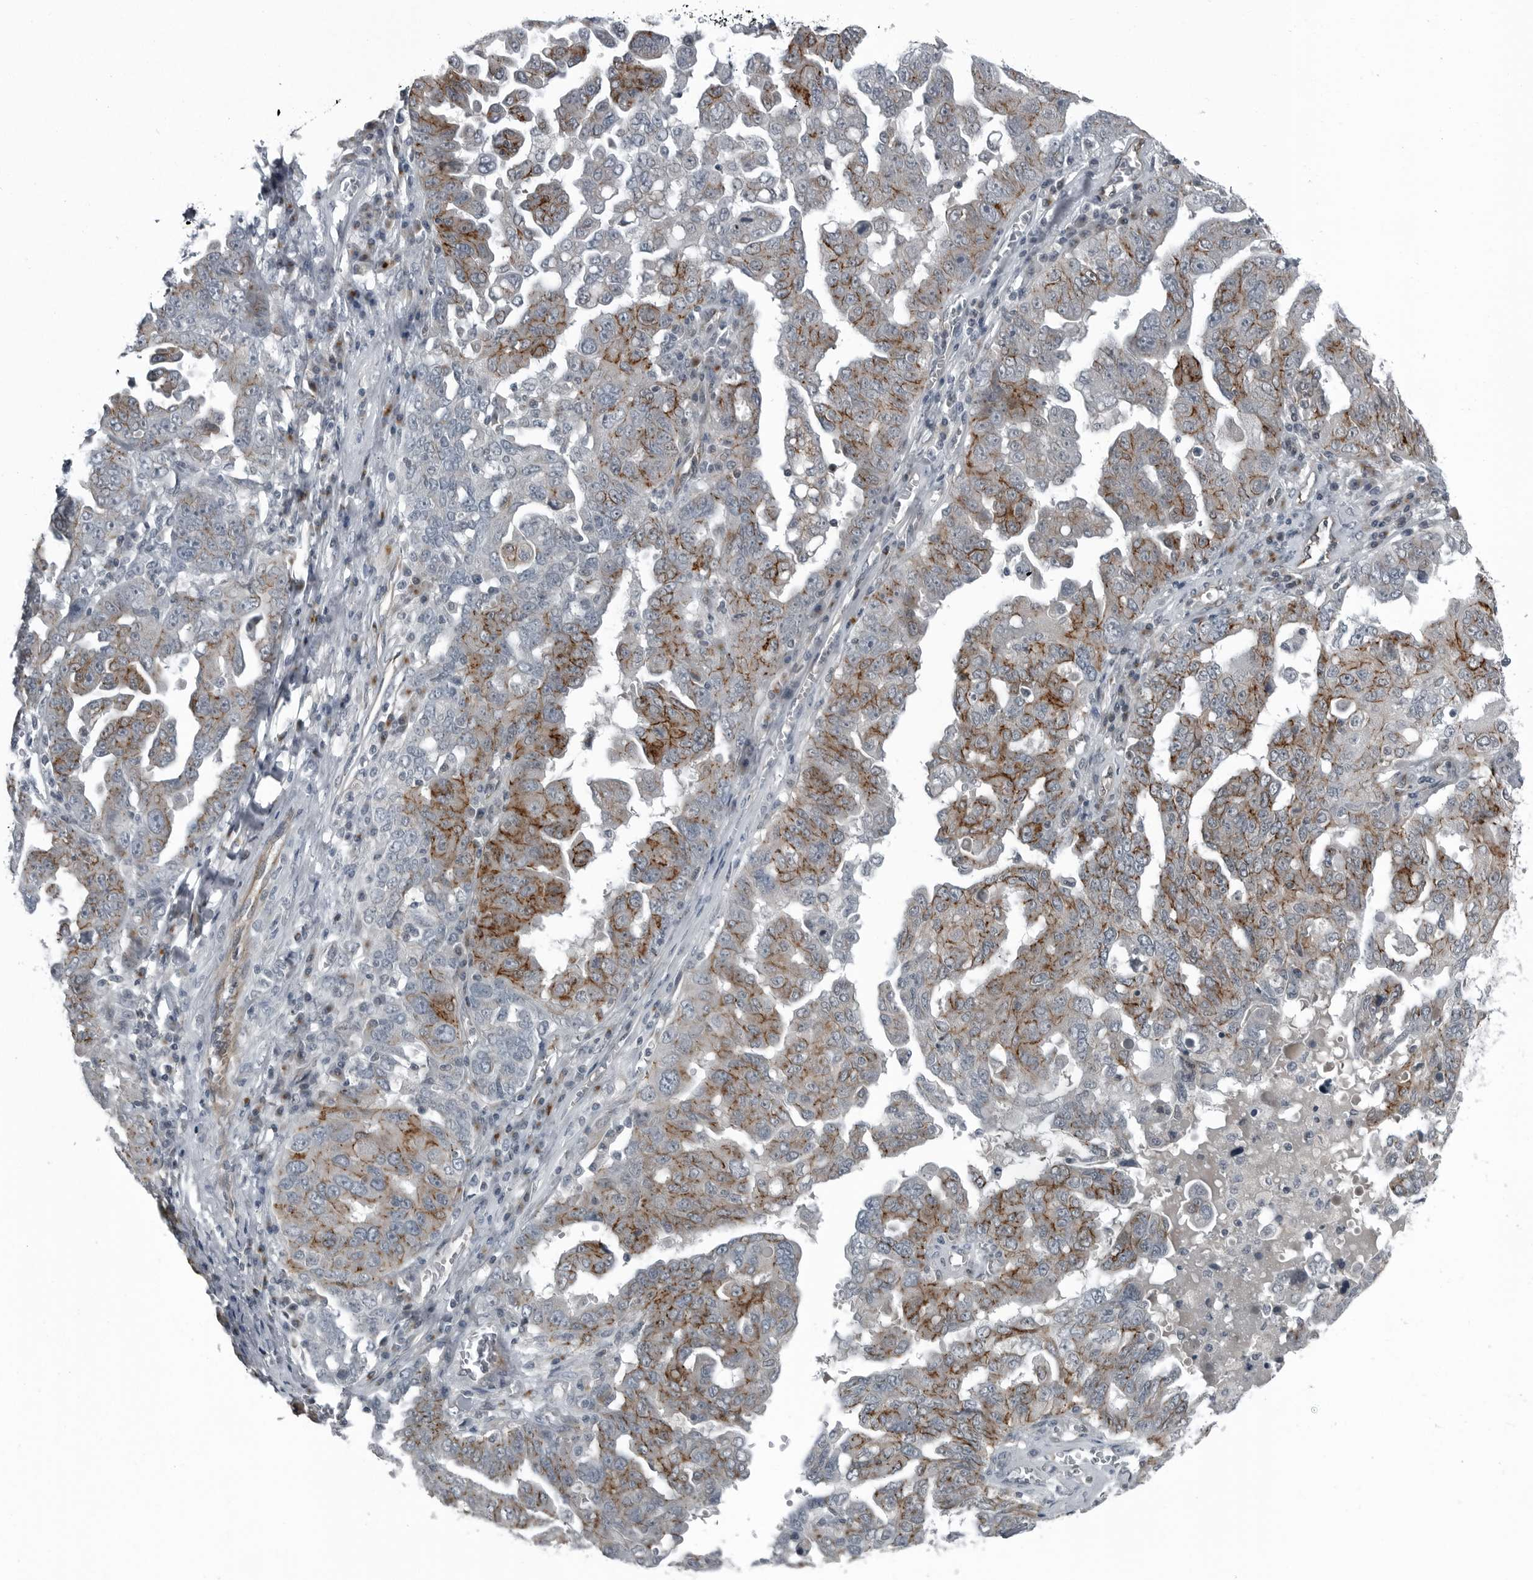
{"staining": {"intensity": "moderate", "quantity": "25%-75%", "location": "cytoplasmic/membranous"}, "tissue": "ovarian cancer", "cell_type": "Tumor cells", "image_type": "cancer", "snomed": [{"axis": "morphology", "description": "Carcinoma, endometroid"}, {"axis": "topography", "description": "Ovary"}], "caption": "An image of human ovarian cancer stained for a protein shows moderate cytoplasmic/membranous brown staining in tumor cells.", "gene": "GAK", "patient": {"sex": "female", "age": 62}}